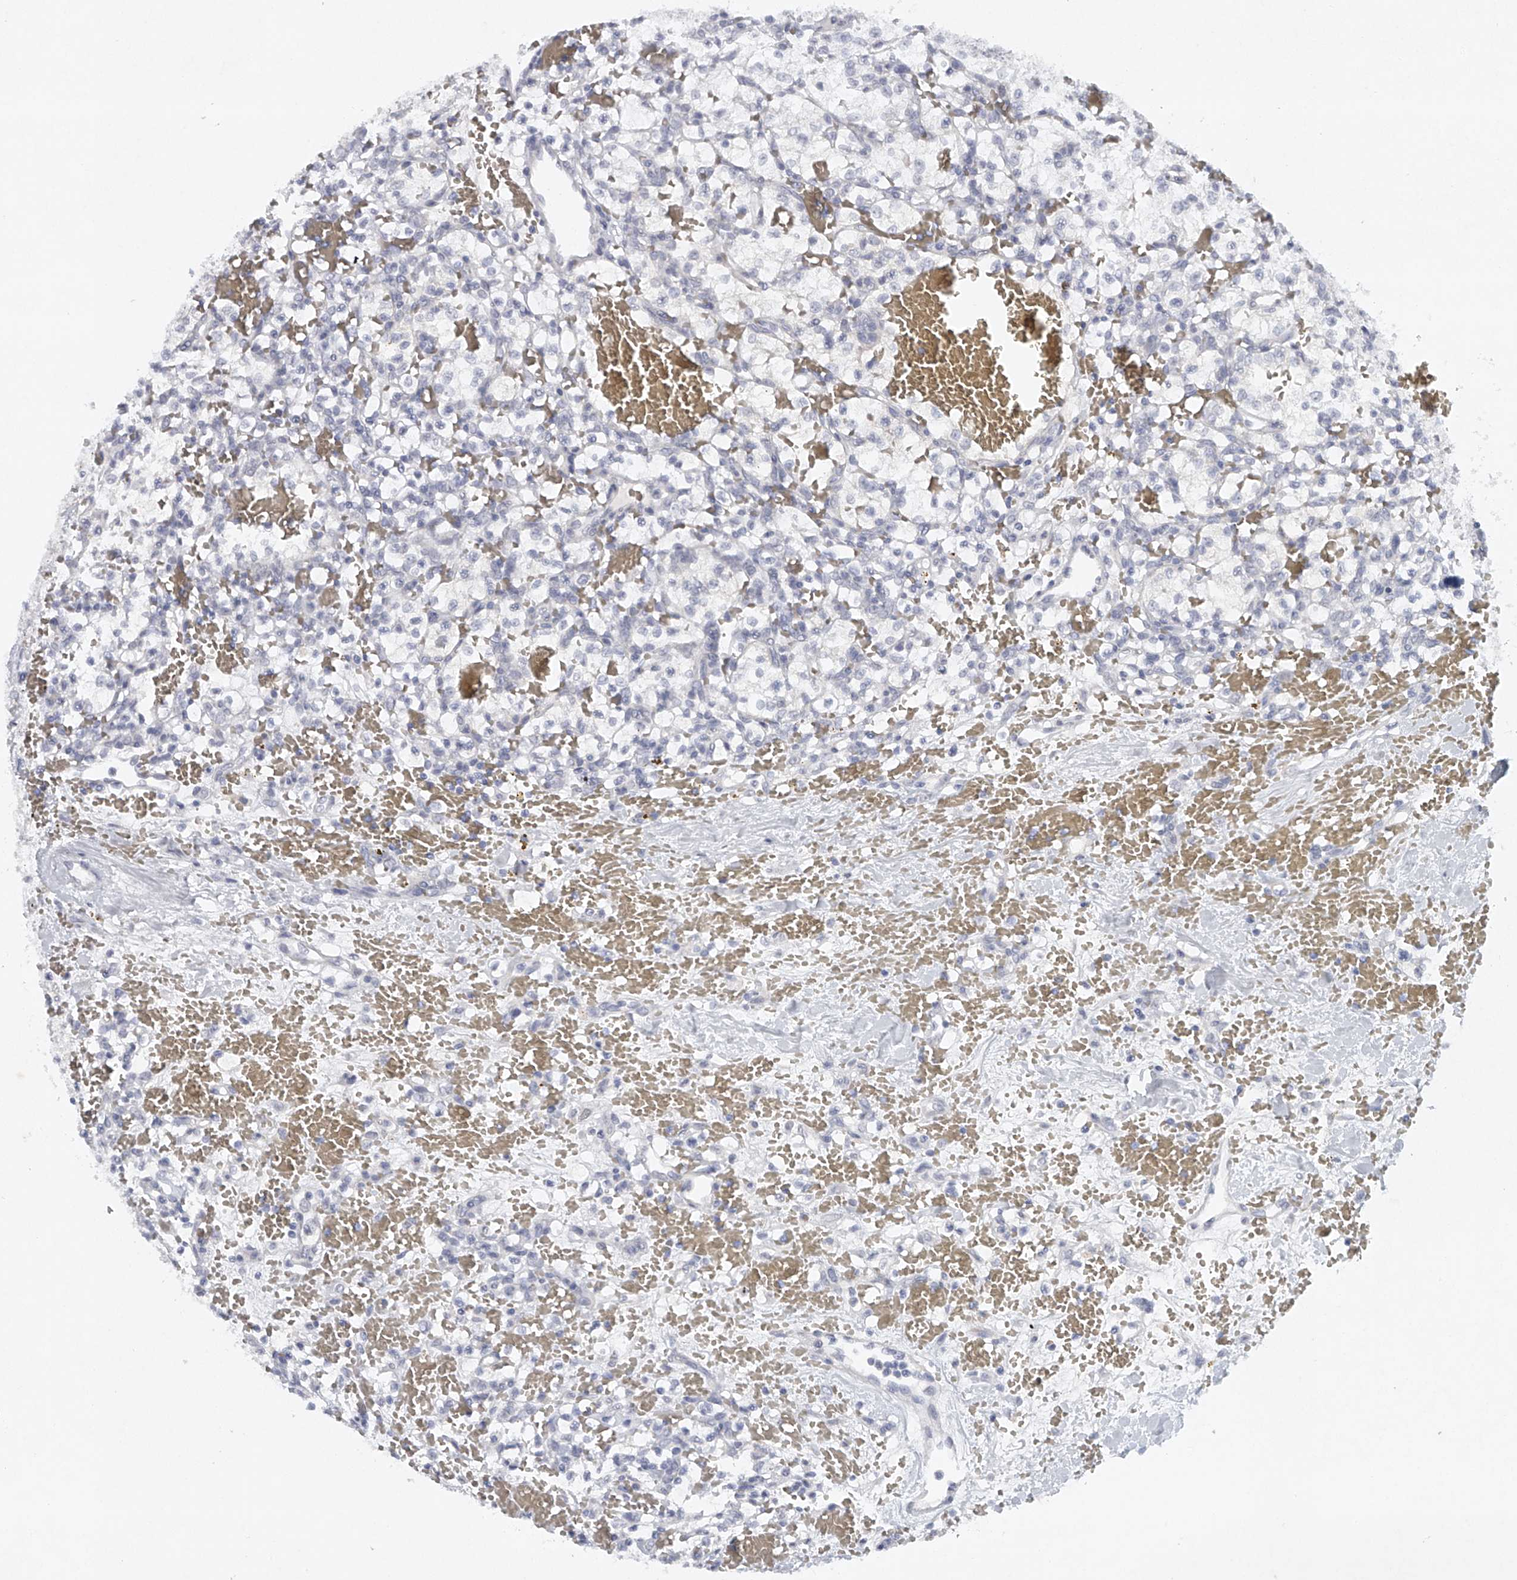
{"staining": {"intensity": "negative", "quantity": "none", "location": "none"}, "tissue": "renal cancer", "cell_type": "Tumor cells", "image_type": "cancer", "snomed": [{"axis": "morphology", "description": "Adenocarcinoma, NOS"}, {"axis": "topography", "description": "Kidney"}], "caption": "Human adenocarcinoma (renal) stained for a protein using IHC exhibits no positivity in tumor cells.", "gene": "FAT2", "patient": {"sex": "female", "age": 60}}